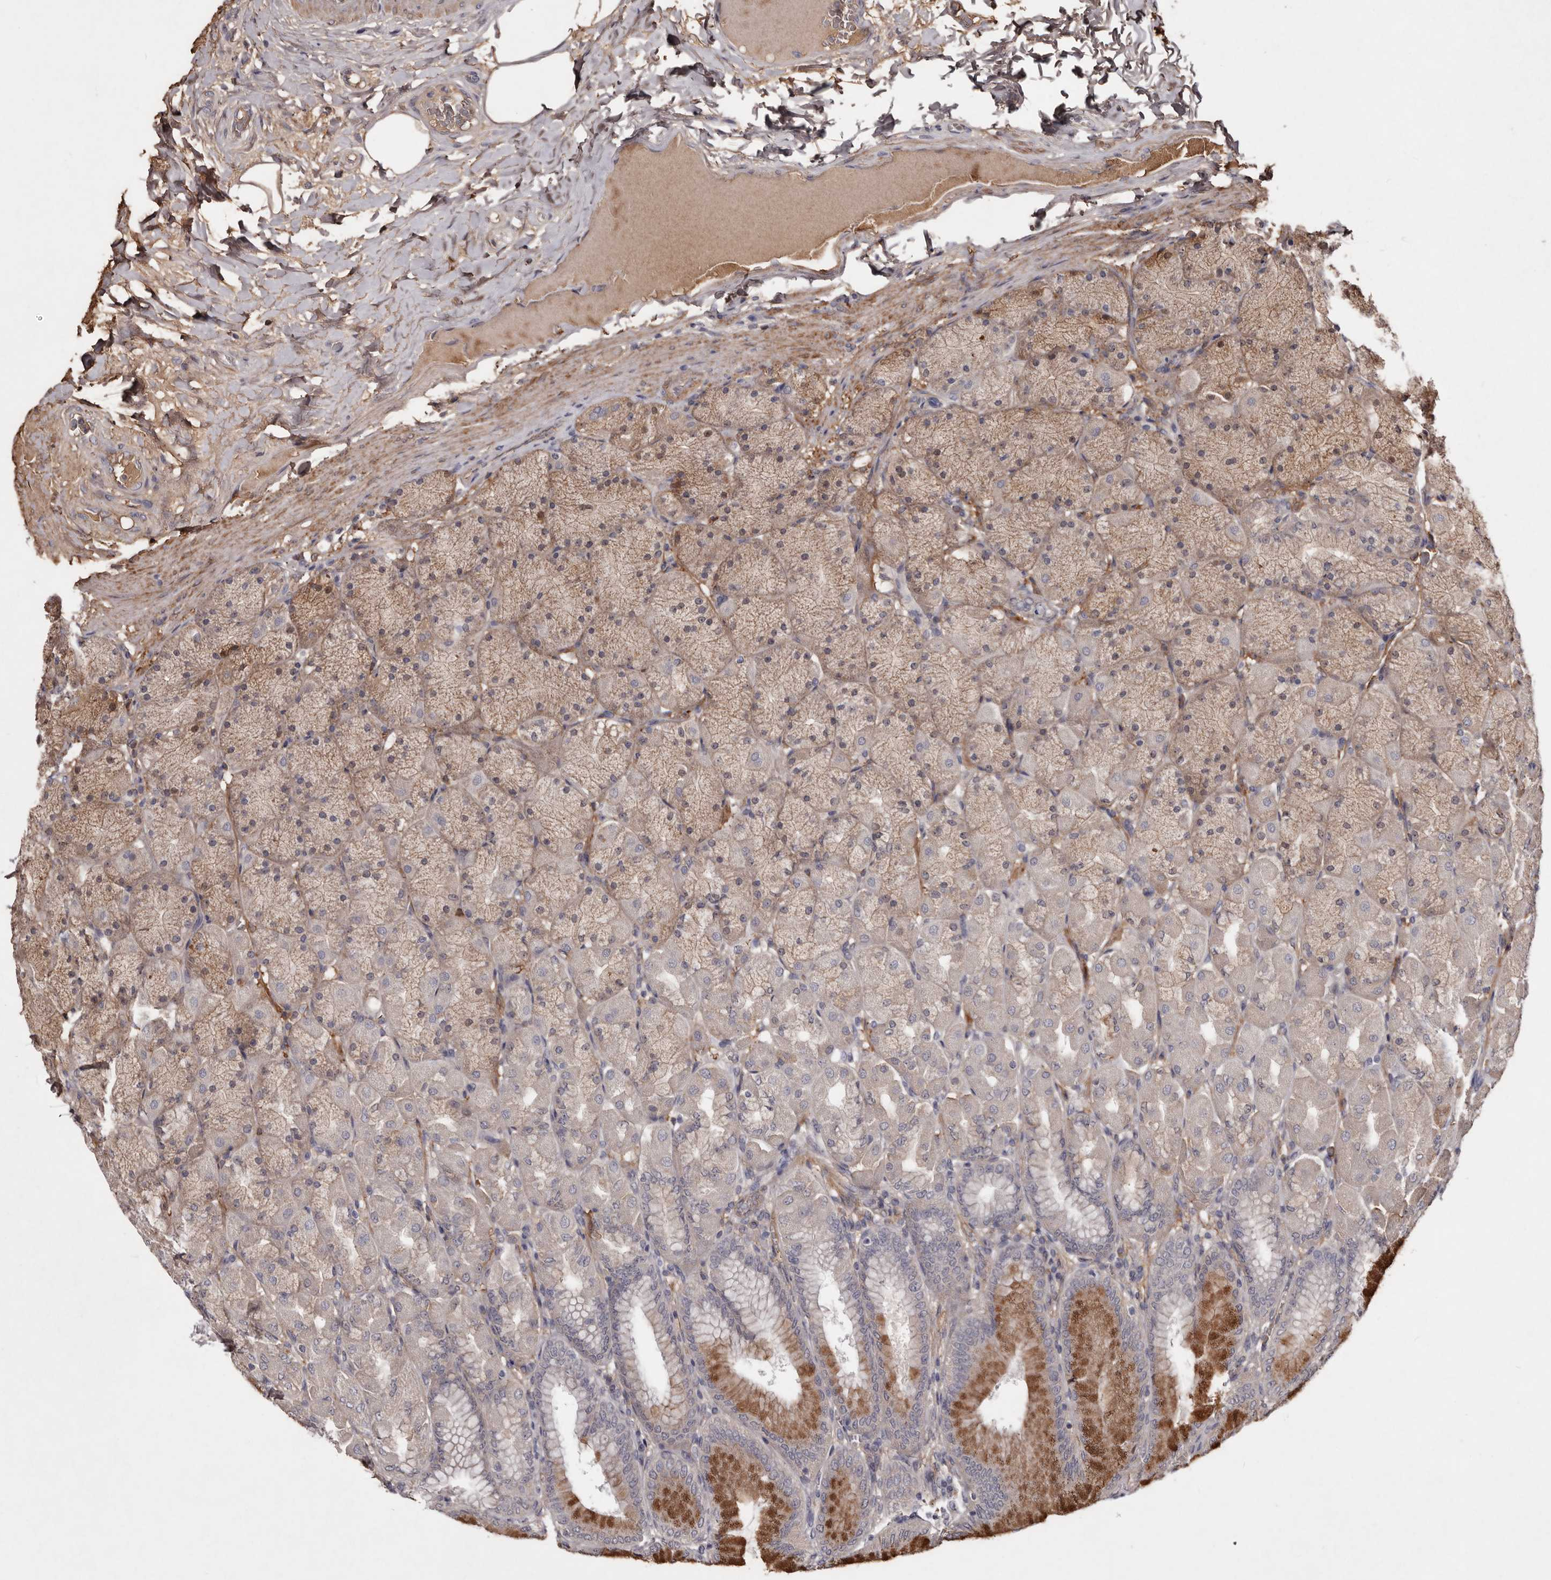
{"staining": {"intensity": "moderate", "quantity": ">75%", "location": "cytoplasmic/membranous"}, "tissue": "stomach", "cell_type": "Glandular cells", "image_type": "normal", "snomed": [{"axis": "morphology", "description": "Normal tissue, NOS"}, {"axis": "topography", "description": "Stomach, upper"}], "caption": "Protein positivity by immunohistochemistry reveals moderate cytoplasmic/membranous positivity in approximately >75% of glandular cells in unremarkable stomach. Immunohistochemistry stains the protein in brown and the nuclei are stained blue.", "gene": "CYP1B1", "patient": {"sex": "female", "age": 56}}